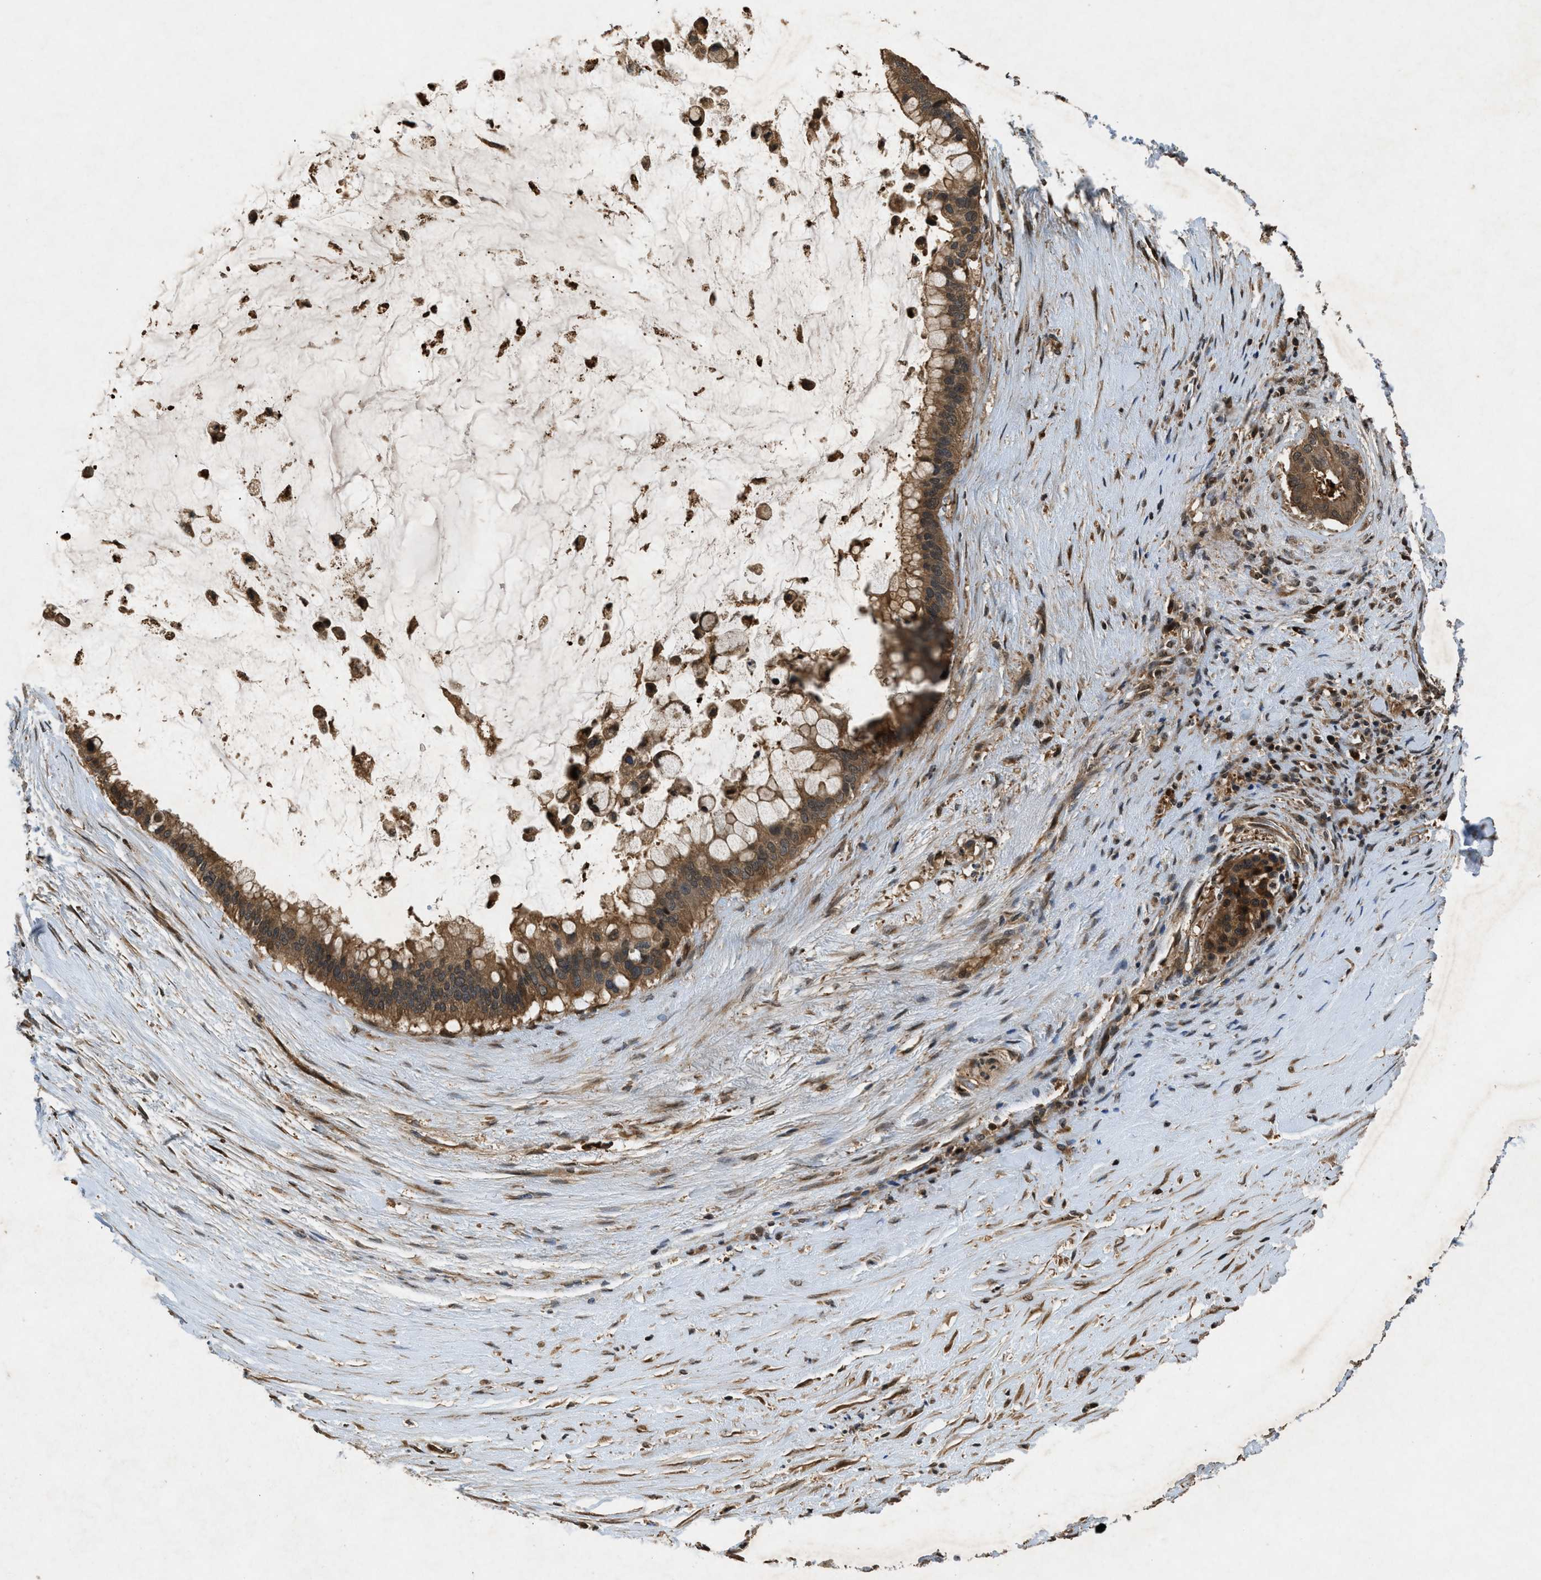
{"staining": {"intensity": "moderate", "quantity": ">75%", "location": "cytoplasmic/membranous"}, "tissue": "pancreatic cancer", "cell_type": "Tumor cells", "image_type": "cancer", "snomed": [{"axis": "morphology", "description": "Adenocarcinoma, NOS"}, {"axis": "topography", "description": "Pancreas"}], "caption": "Pancreatic cancer stained with a brown dye displays moderate cytoplasmic/membranous positive positivity in about >75% of tumor cells.", "gene": "RPS6KB1", "patient": {"sex": "male", "age": 41}}